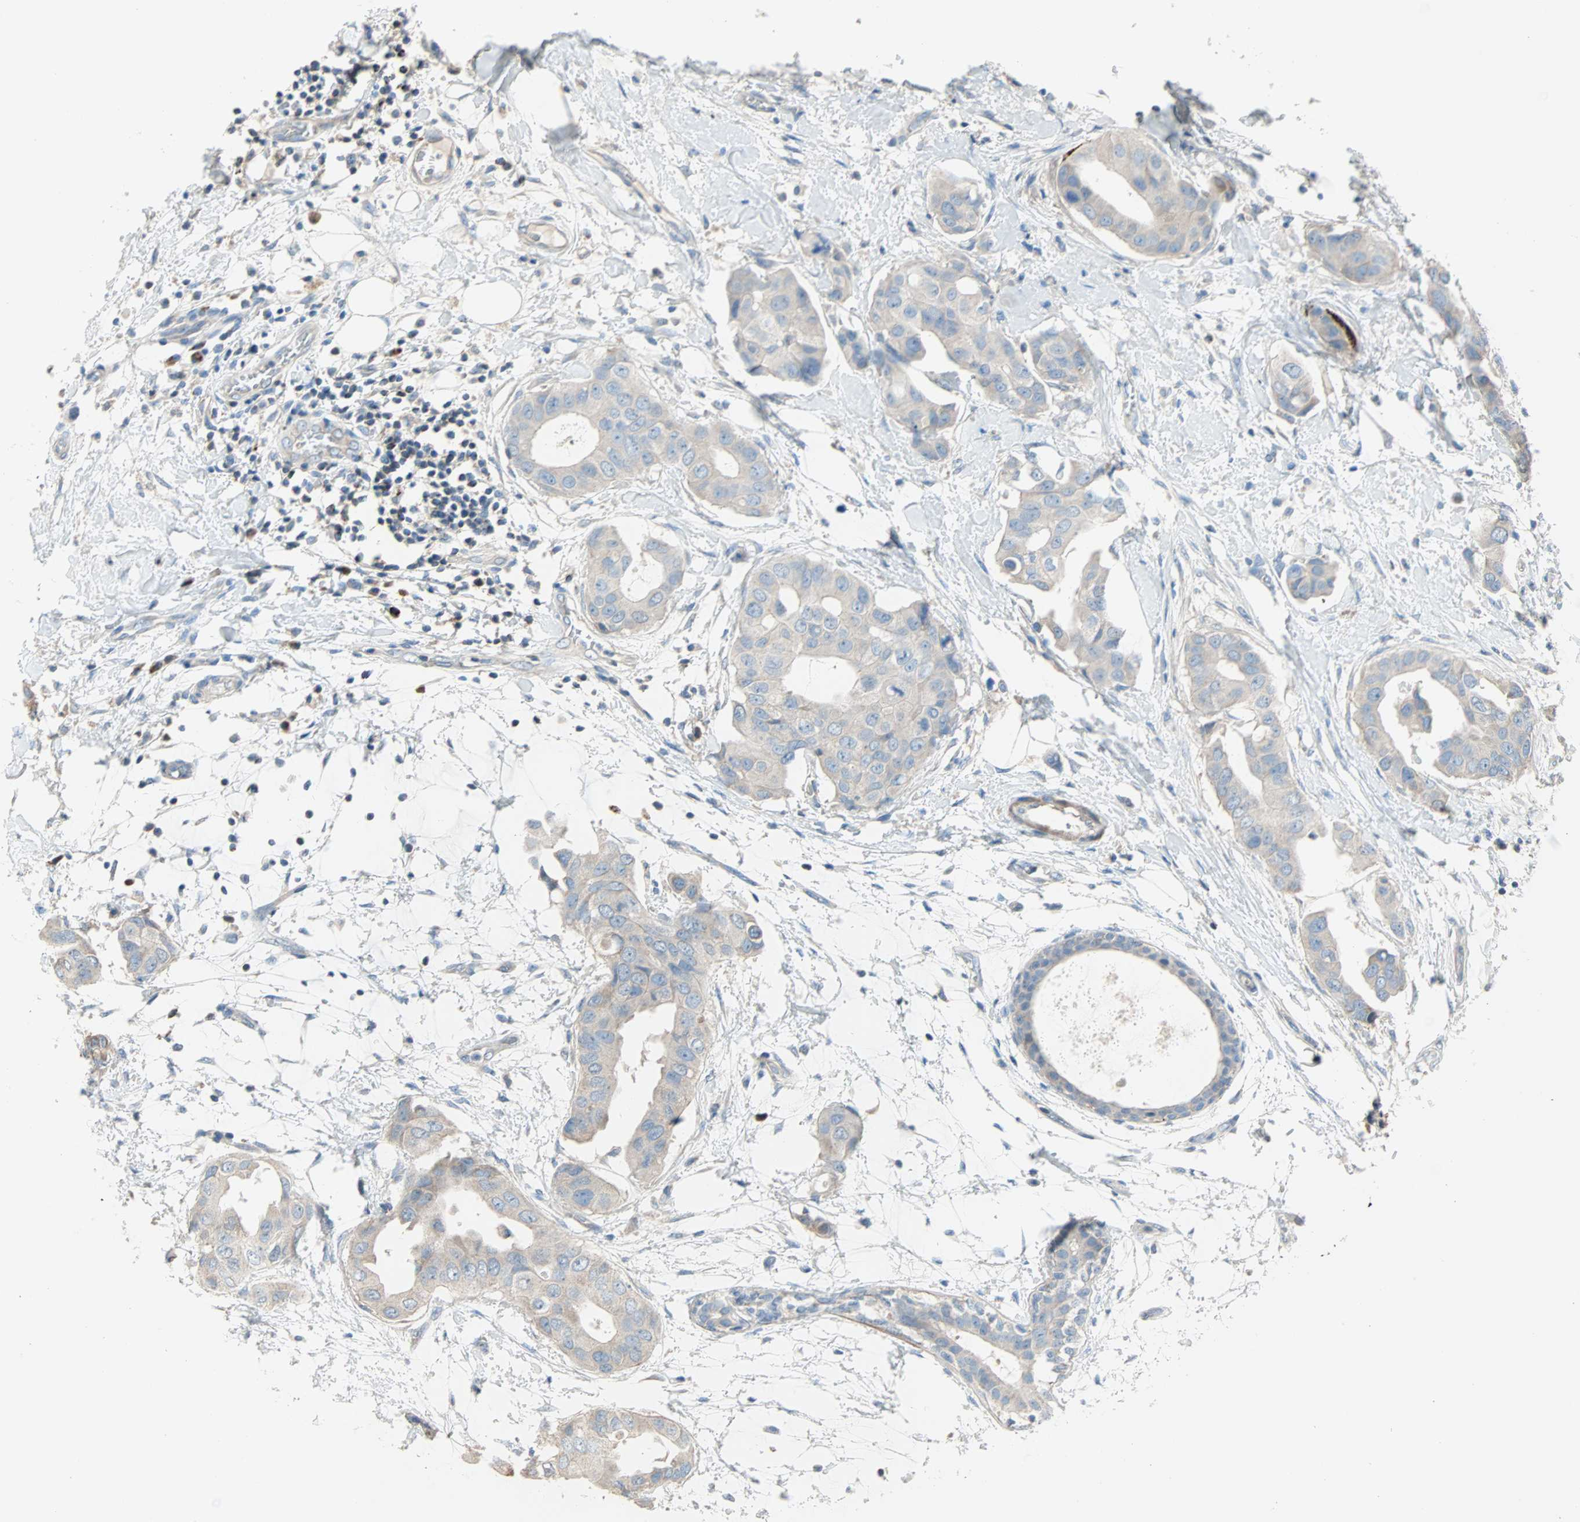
{"staining": {"intensity": "weak", "quantity": "25%-75%", "location": "cytoplasmic/membranous"}, "tissue": "breast cancer", "cell_type": "Tumor cells", "image_type": "cancer", "snomed": [{"axis": "morphology", "description": "Duct carcinoma"}, {"axis": "topography", "description": "Breast"}], "caption": "The histopathology image displays a brown stain indicating the presence of a protein in the cytoplasmic/membranous of tumor cells in breast cancer.", "gene": "ACVRL1", "patient": {"sex": "female", "age": 40}}